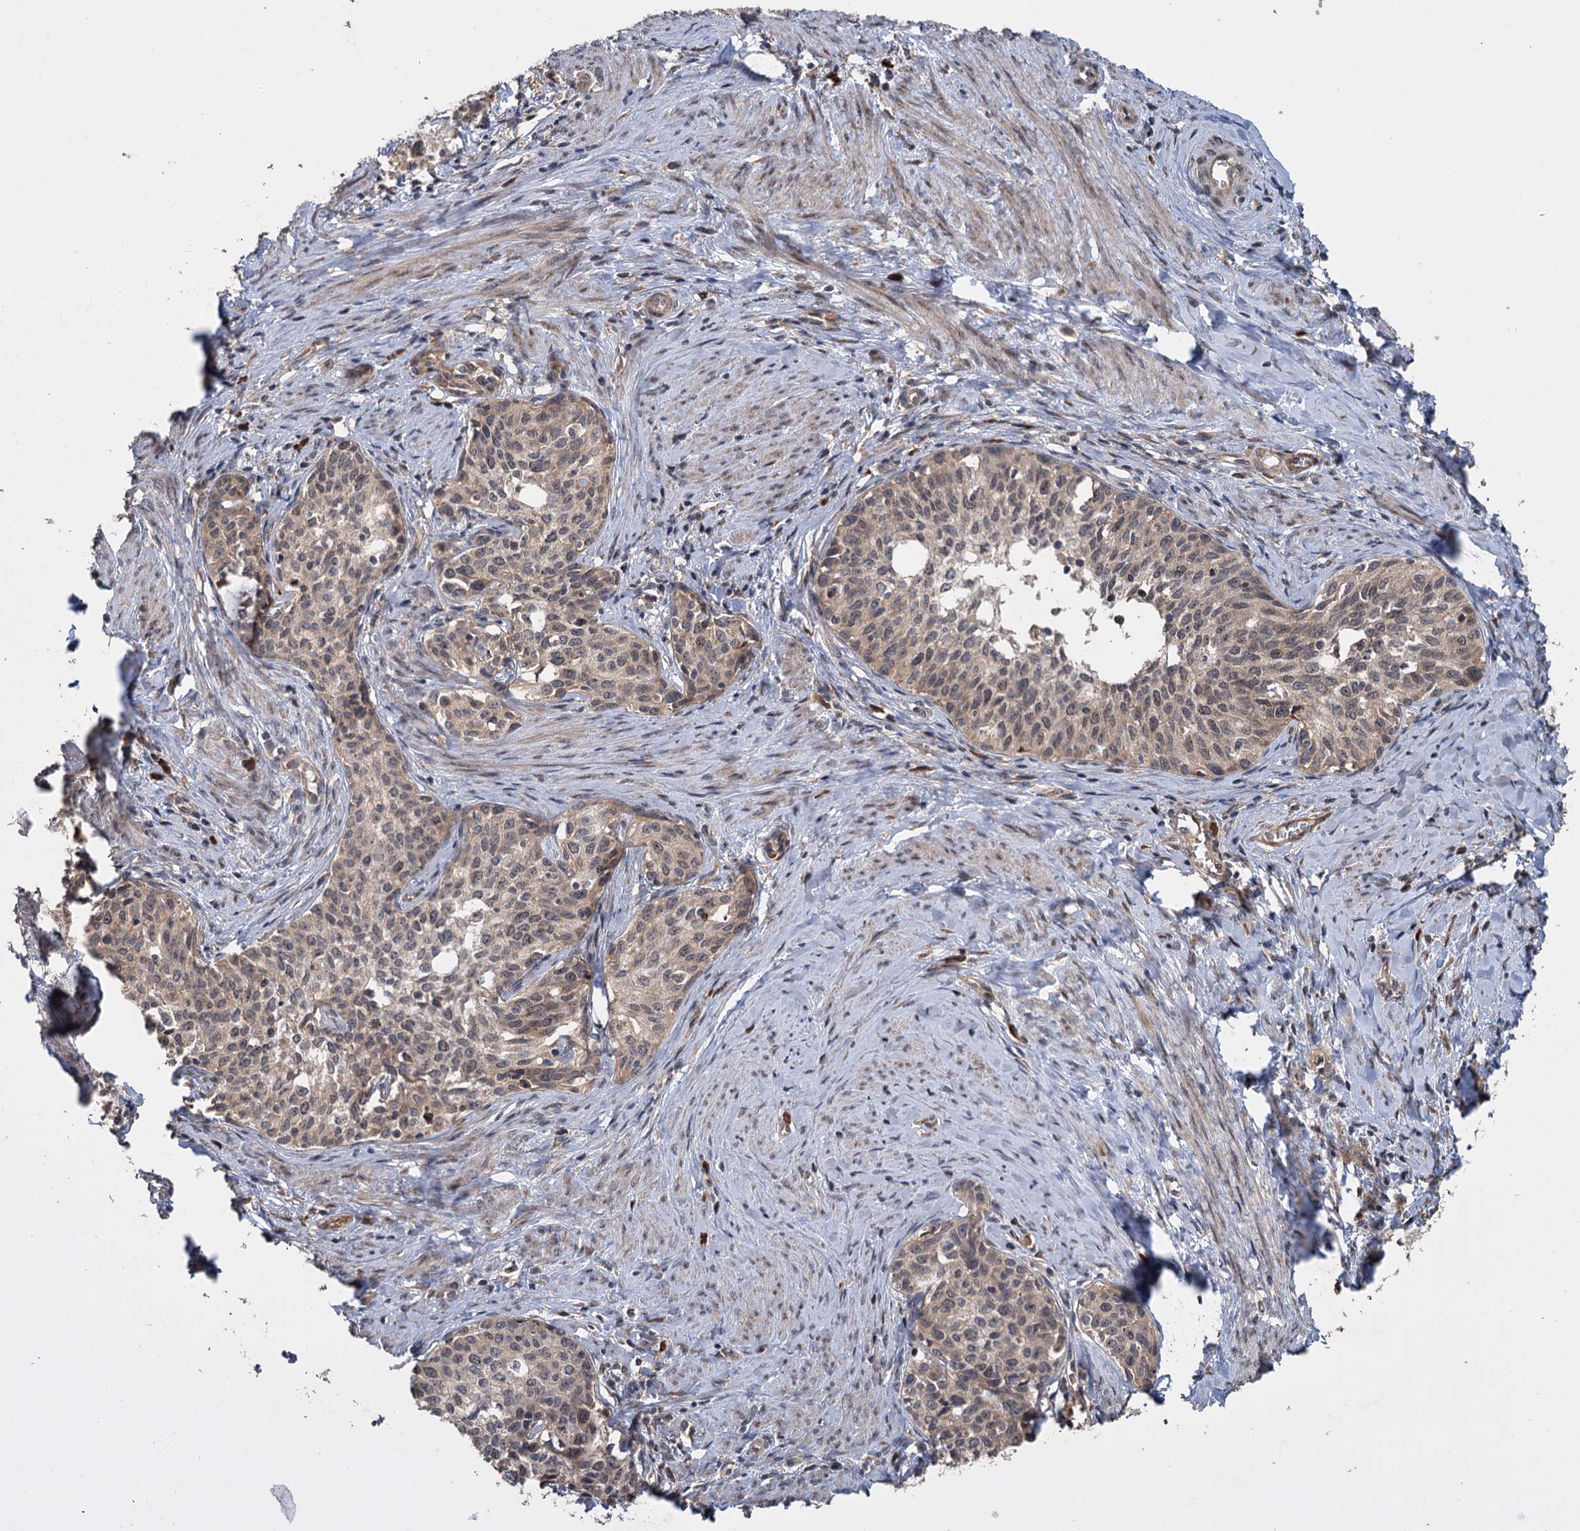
{"staining": {"intensity": "weak", "quantity": "<25%", "location": "cytoplasmic/membranous"}, "tissue": "cervical cancer", "cell_type": "Tumor cells", "image_type": "cancer", "snomed": [{"axis": "morphology", "description": "Squamous cell carcinoma, NOS"}, {"axis": "morphology", "description": "Adenocarcinoma, NOS"}, {"axis": "topography", "description": "Cervix"}], "caption": "Tumor cells are negative for brown protein staining in cervical adenocarcinoma.", "gene": "KANSL2", "patient": {"sex": "female", "age": 52}}